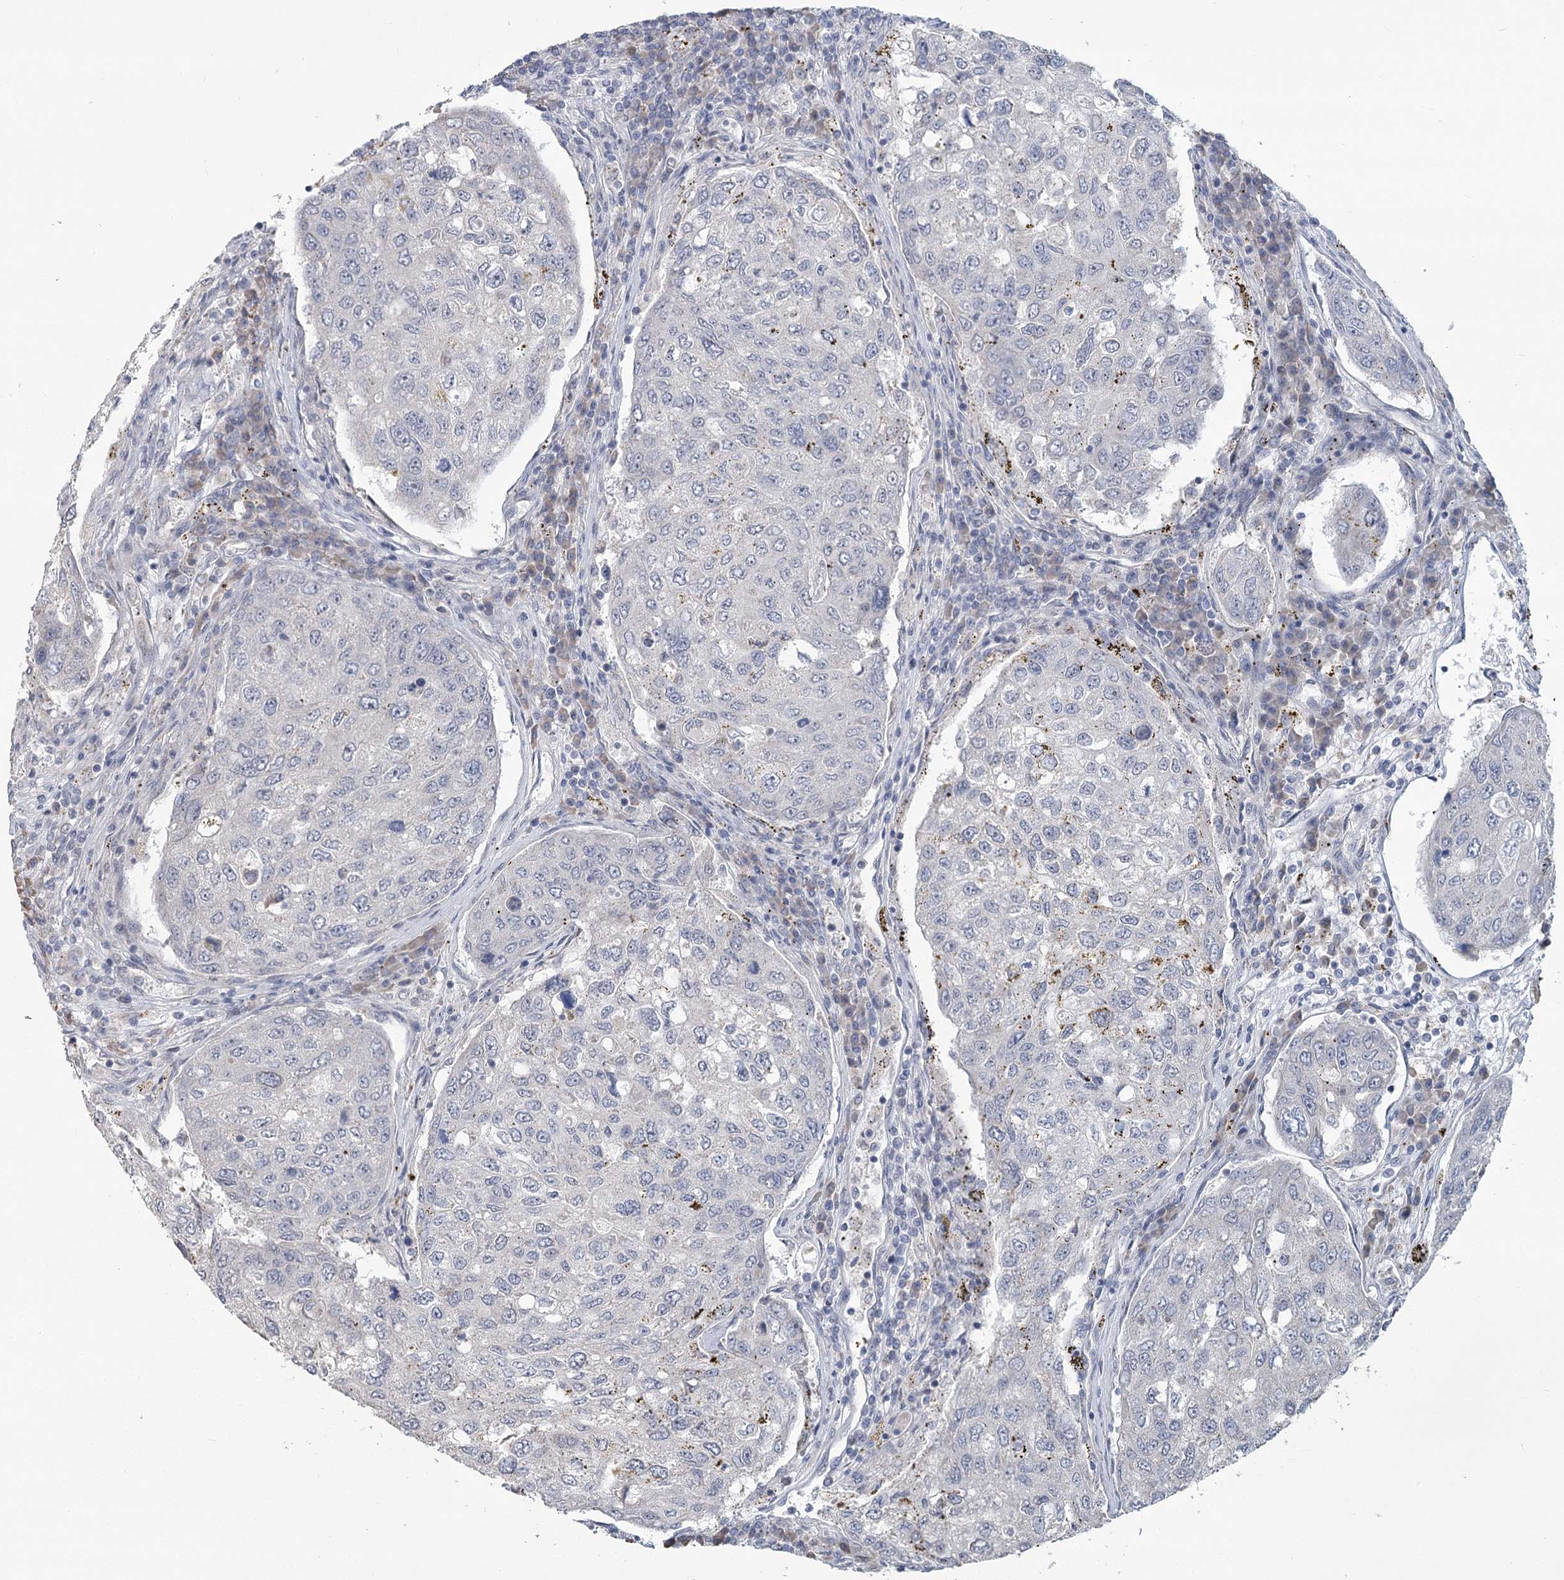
{"staining": {"intensity": "negative", "quantity": "none", "location": "none"}, "tissue": "urothelial cancer", "cell_type": "Tumor cells", "image_type": "cancer", "snomed": [{"axis": "morphology", "description": "Urothelial carcinoma, High grade"}, {"axis": "topography", "description": "Lymph node"}, {"axis": "topography", "description": "Urinary bladder"}], "caption": "Immunohistochemistry of human urothelial carcinoma (high-grade) demonstrates no staining in tumor cells.", "gene": "SLC9A3", "patient": {"sex": "male", "age": 51}}